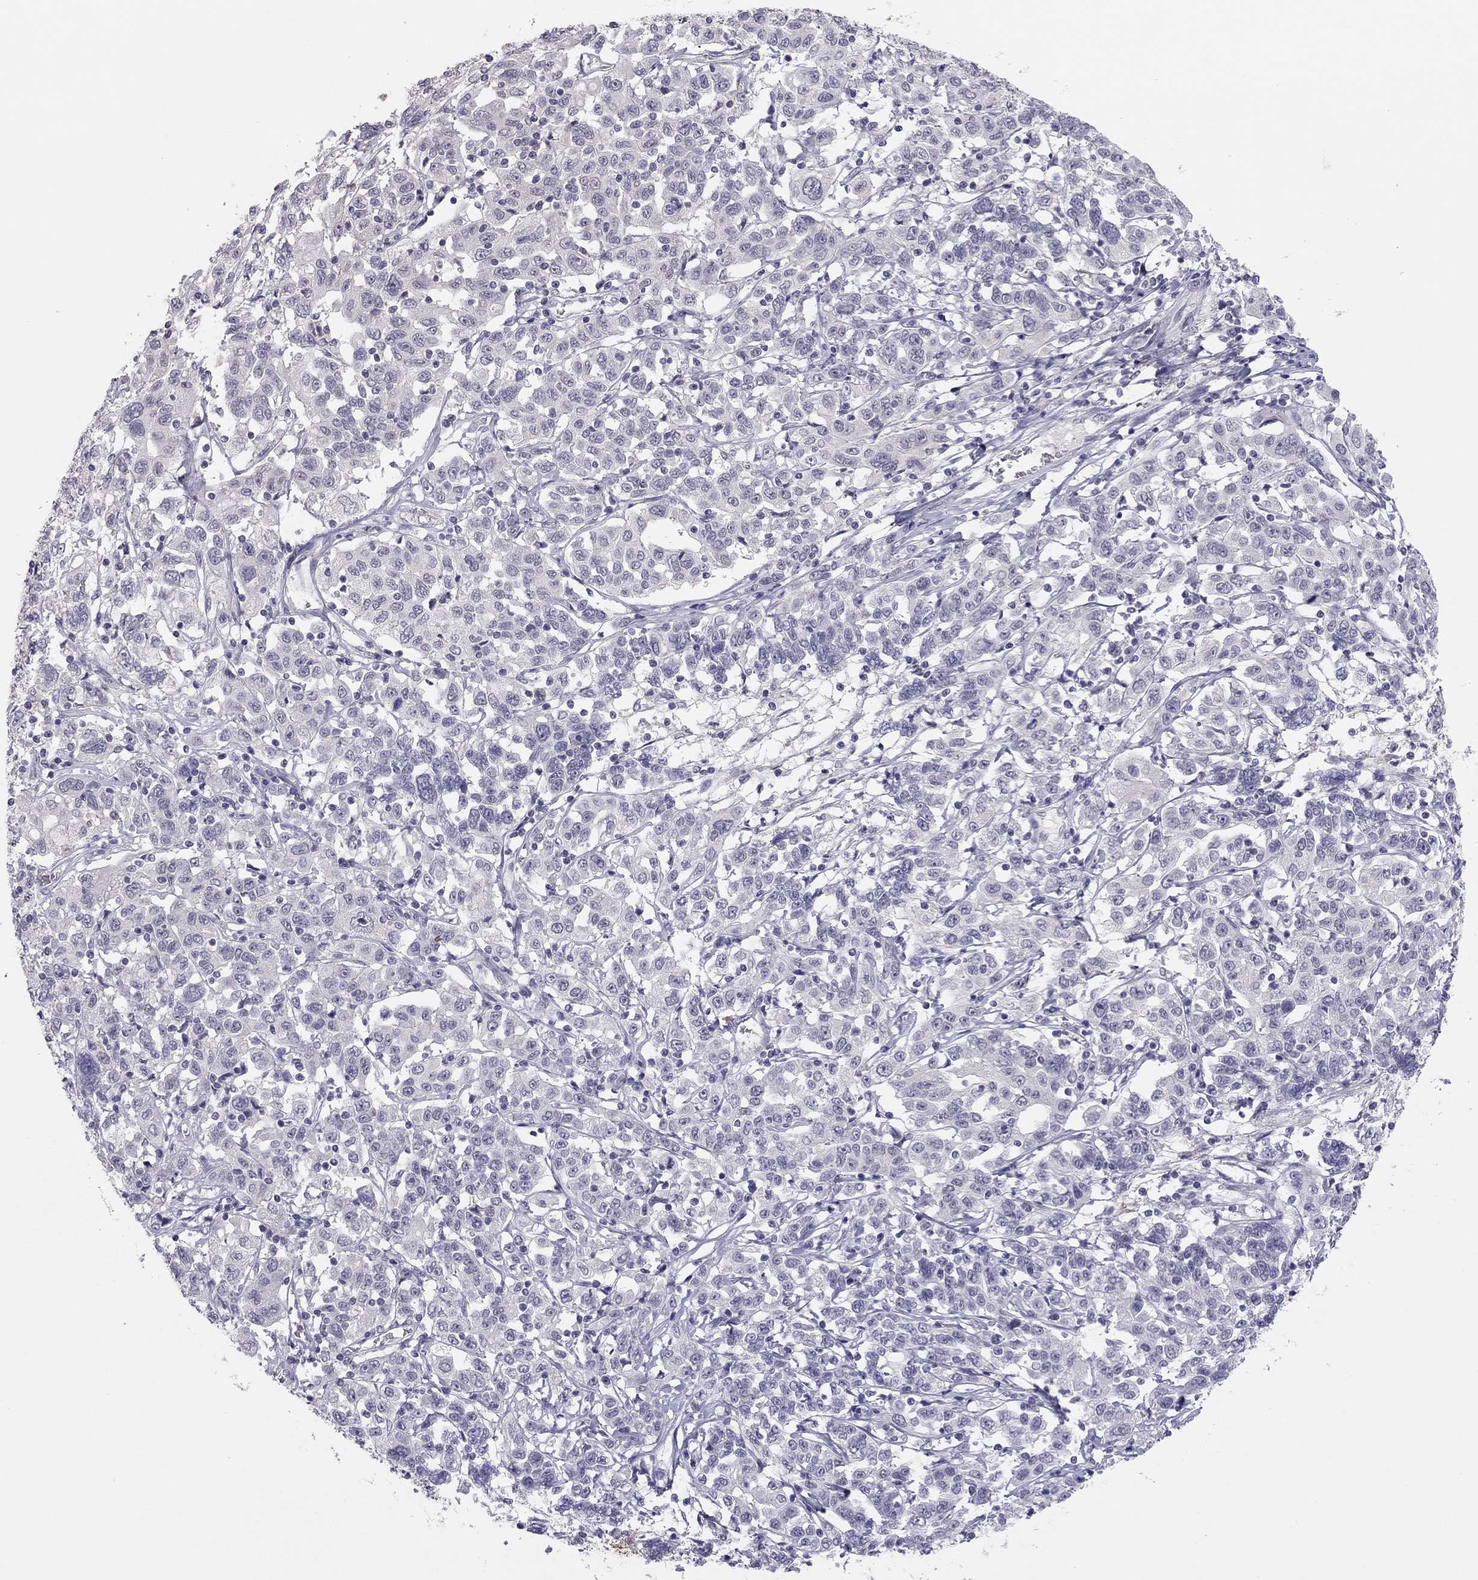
{"staining": {"intensity": "negative", "quantity": "none", "location": "none"}, "tissue": "liver cancer", "cell_type": "Tumor cells", "image_type": "cancer", "snomed": [{"axis": "morphology", "description": "Adenocarcinoma, NOS"}, {"axis": "morphology", "description": "Cholangiocarcinoma"}, {"axis": "topography", "description": "Liver"}], "caption": "IHC photomicrograph of neoplastic tissue: human liver cancer (adenocarcinoma) stained with DAB (3,3'-diaminobenzidine) shows no significant protein staining in tumor cells.", "gene": "ADORA2A", "patient": {"sex": "male", "age": 64}}